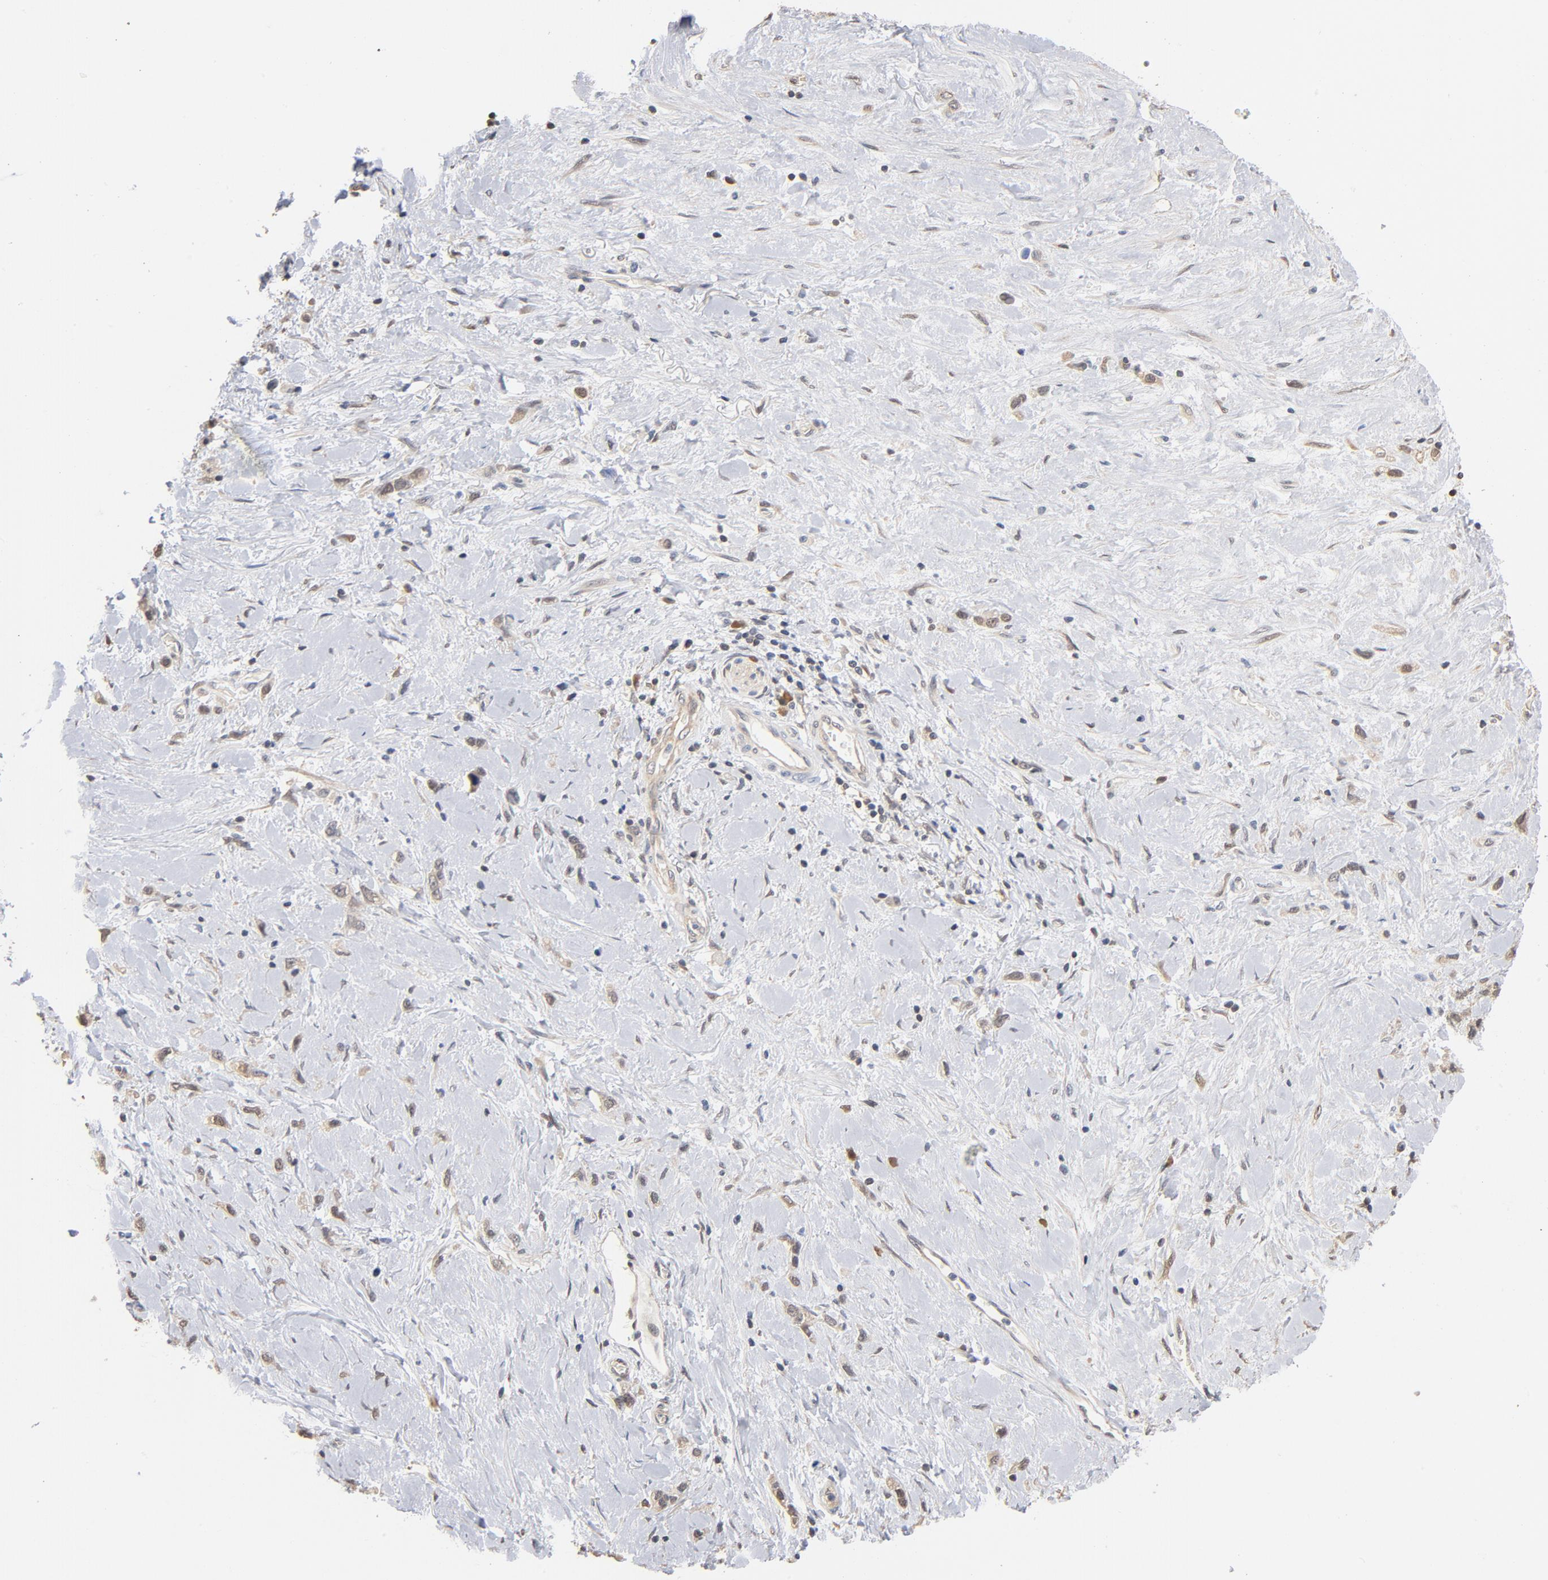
{"staining": {"intensity": "moderate", "quantity": "25%-75%", "location": "cytoplasmic/membranous"}, "tissue": "stomach cancer", "cell_type": "Tumor cells", "image_type": "cancer", "snomed": [{"axis": "morphology", "description": "Normal tissue, NOS"}, {"axis": "morphology", "description": "Adenocarcinoma, NOS"}, {"axis": "morphology", "description": "Adenocarcinoma, High grade"}, {"axis": "topography", "description": "Stomach, upper"}, {"axis": "topography", "description": "Stomach"}], "caption": "Immunohistochemistry (IHC) (DAB (3,3'-diaminobenzidine)) staining of human stomach cancer demonstrates moderate cytoplasmic/membranous protein expression in approximately 25%-75% of tumor cells.", "gene": "MIF", "patient": {"sex": "female", "age": 65}}